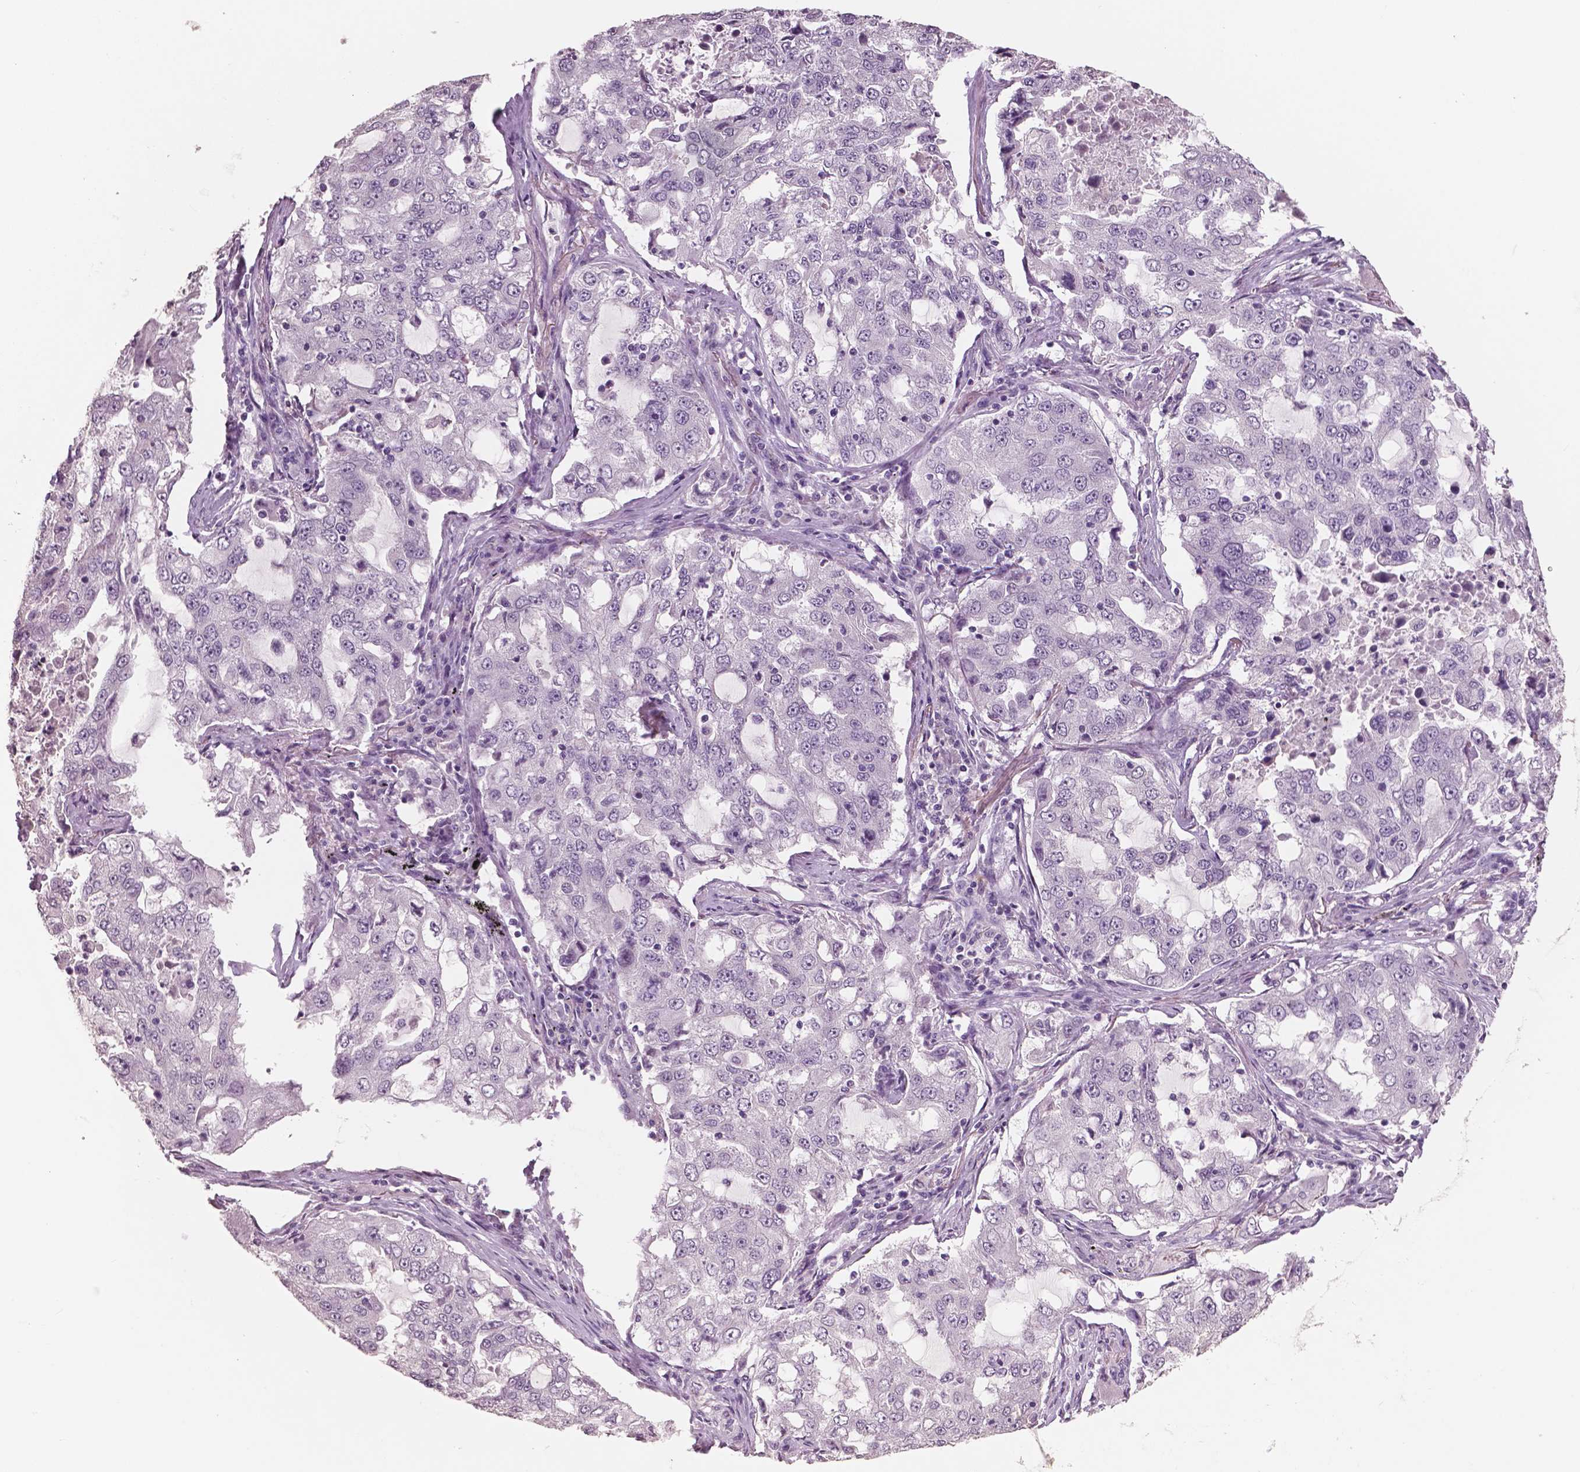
{"staining": {"intensity": "negative", "quantity": "none", "location": "none"}, "tissue": "lung cancer", "cell_type": "Tumor cells", "image_type": "cancer", "snomed": [{"axis": "morphology", "description": "Adenocarcinoma, NOS"}, {"axis": "topography", "description": "Lung"}], "caption": "Adenocarcinoma (lung) was stained to show a protein in brown. There is no significant expression in tumor cells.", "gene": "NECAB1", "patient": {"sex": "female", "age": 61}}